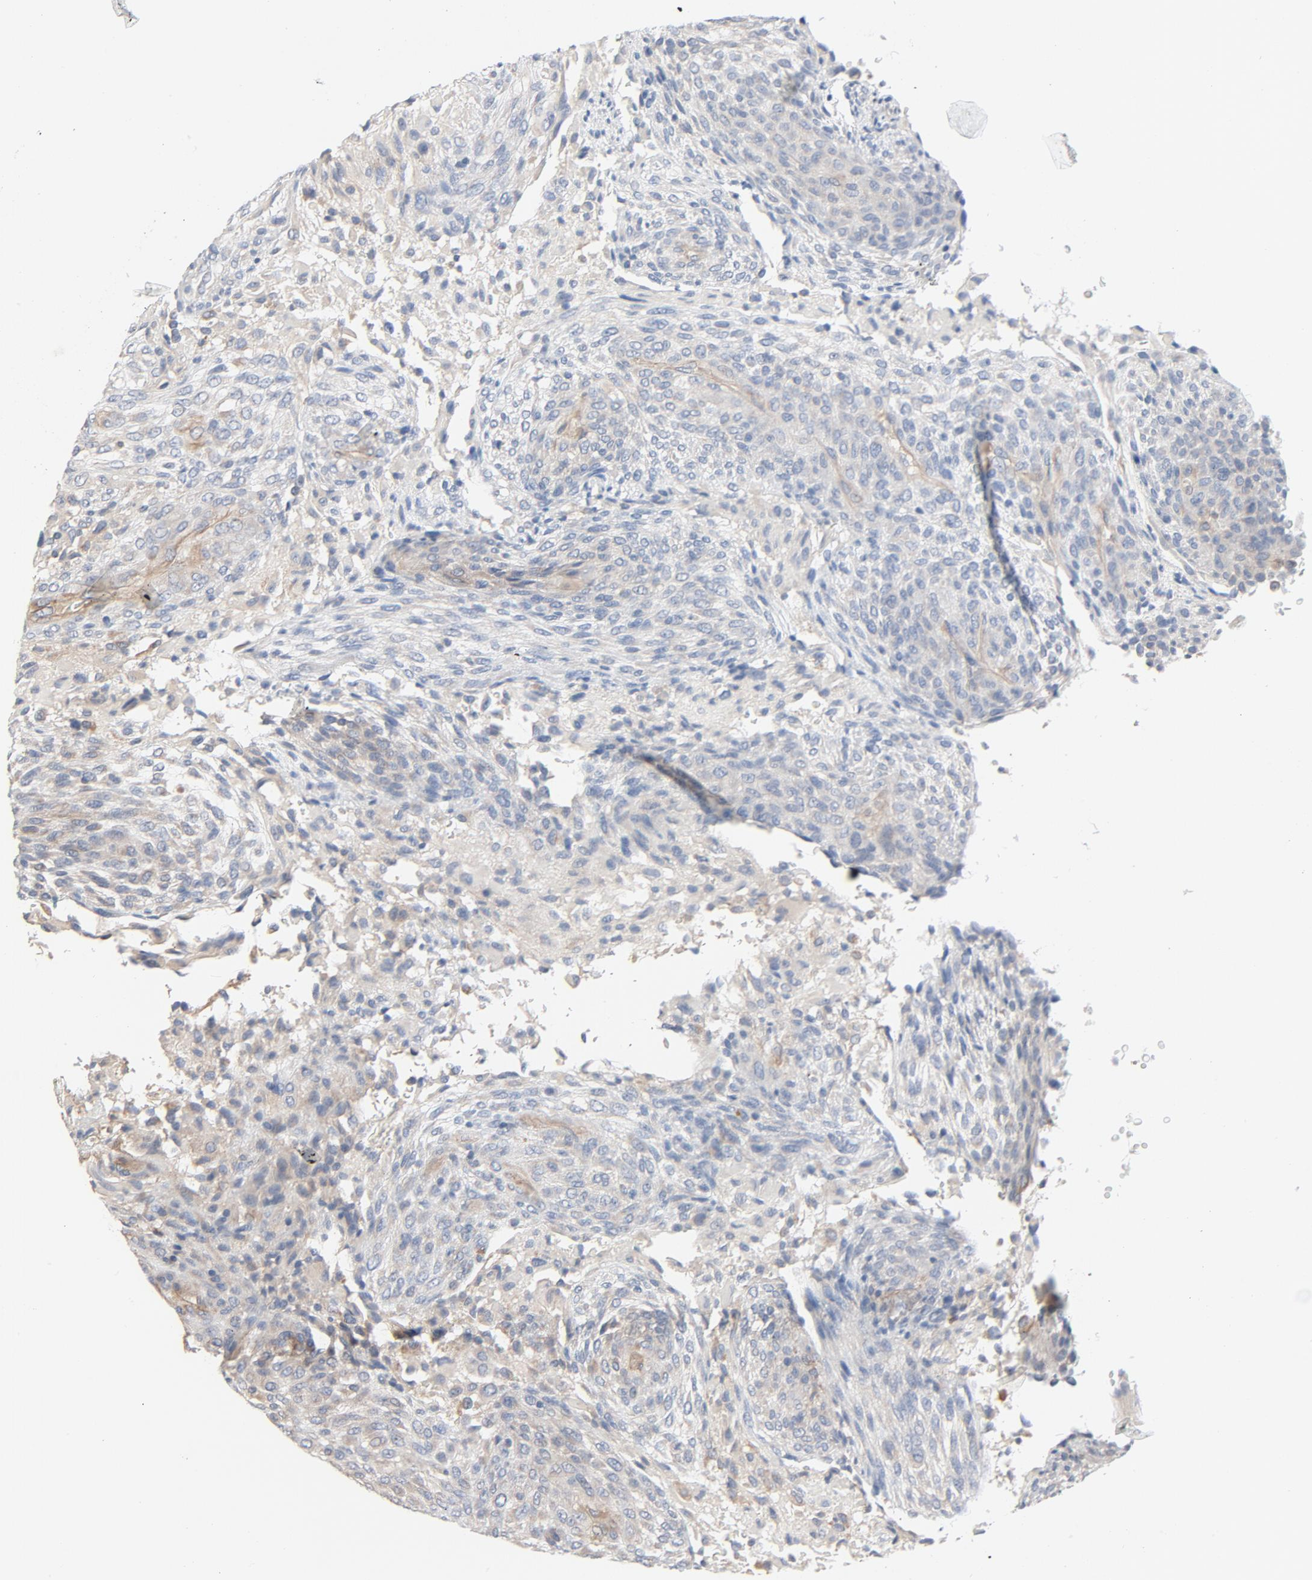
{"staining": {"intensity": "weak", "quantity": "25%-75%", "location": "cytoplasmic/membranous"}, "tissue": "glioma", "cell_type": "Tumor cells", "image_type": "cancer", "snomed": [{"axis": "morphology", "description": "Glioma, malignant, High grade"}, {"axis": "topography", "description": "Cerebral cortex"}], "caption": "Immunohistochemistry (IHC) image of neoplastic tissue: malignant high-grade glioma stained using immunohistochemistry (IHC) demonstrates low levels of weak protein expression localized specifically in the cytoplasmic/membranous of tumor cells, appearing as a cytoplasmic/membranous brown color.", "gene": "TRIOBP", "patient": {"sex": "female", "age": 55}}